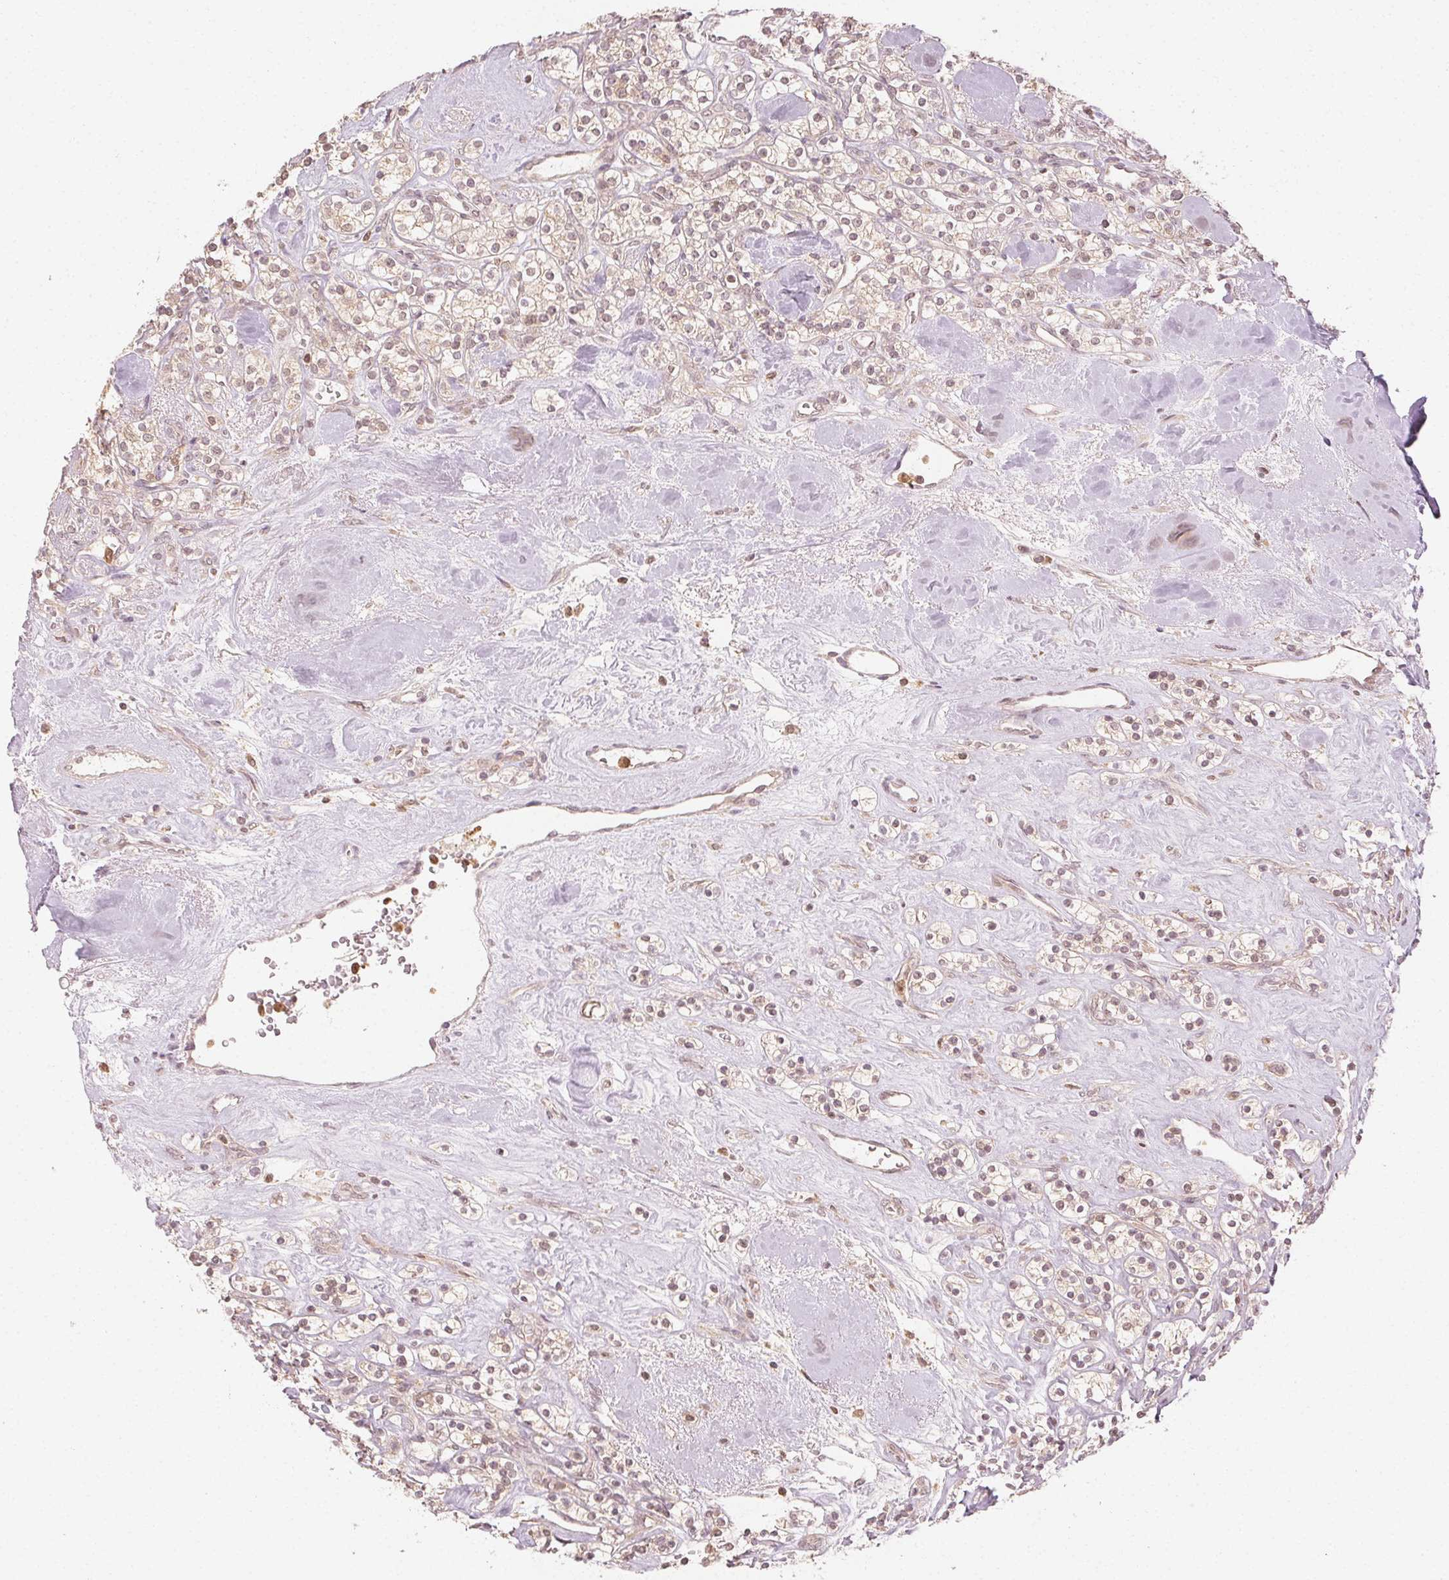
{"staining": {"intensity": "weak", "quantity": "<25%", "location": "nuclear"}, "tissue": "renal cancer", "cell_type": "Tumor cells", "image_type": "cancer", "snomed": [{"axis": "morphology", "description": "Adenocarcinoma, NOS"}, {"axis": "topography", "description": "Kidney"}], "caption": "Protein analysis of renal cancer shows no significant positivity in tumor cells.", "gene": "MAPK14", "patient": {"sex": "male", "age": 77}}